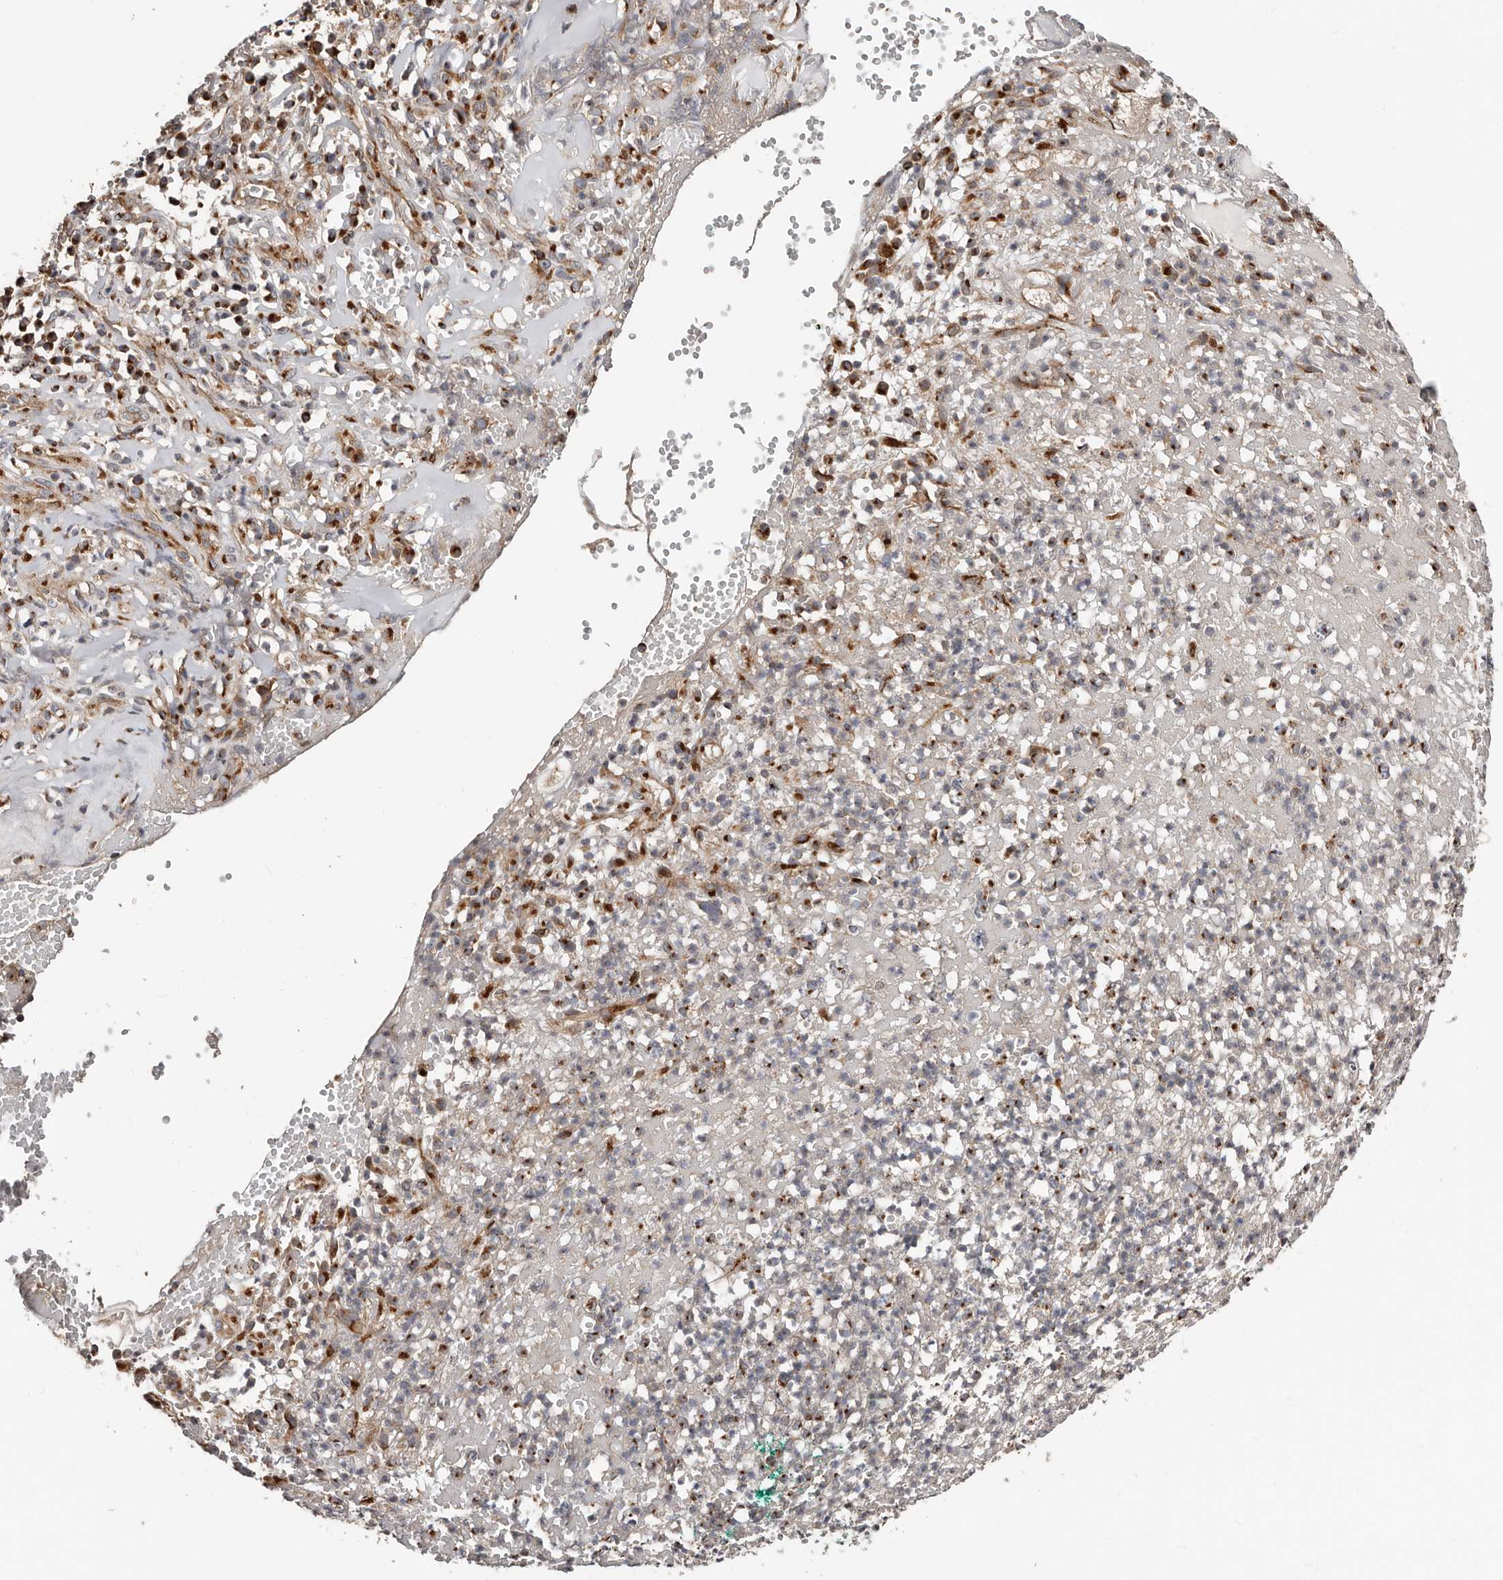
{"staining": {"intensity": "negative", "quantity": "none", "location": "none"}, "tissue": "adipose tissue", "cell_type": "Adipocytes", "image_type": "normal", "snomed": [{"axis": "morphology", "description": "Normal tissue, NOS"}, {"axis": "morphology", "description": "Basal cell carcinoma"}, {"axis": "topography", "description": "Cartilage tissue"}, {"axis": "topography", "description": "Nasopharynx"}, {"axis": "topography", "description": "Oral tissue"}], "caption": "DAB immunohistochemical staining of normal adipose tissue displays no significant positivity in adipocytes.", "gene": "COG1", "patient": {"sex": "female", "age": 77}}